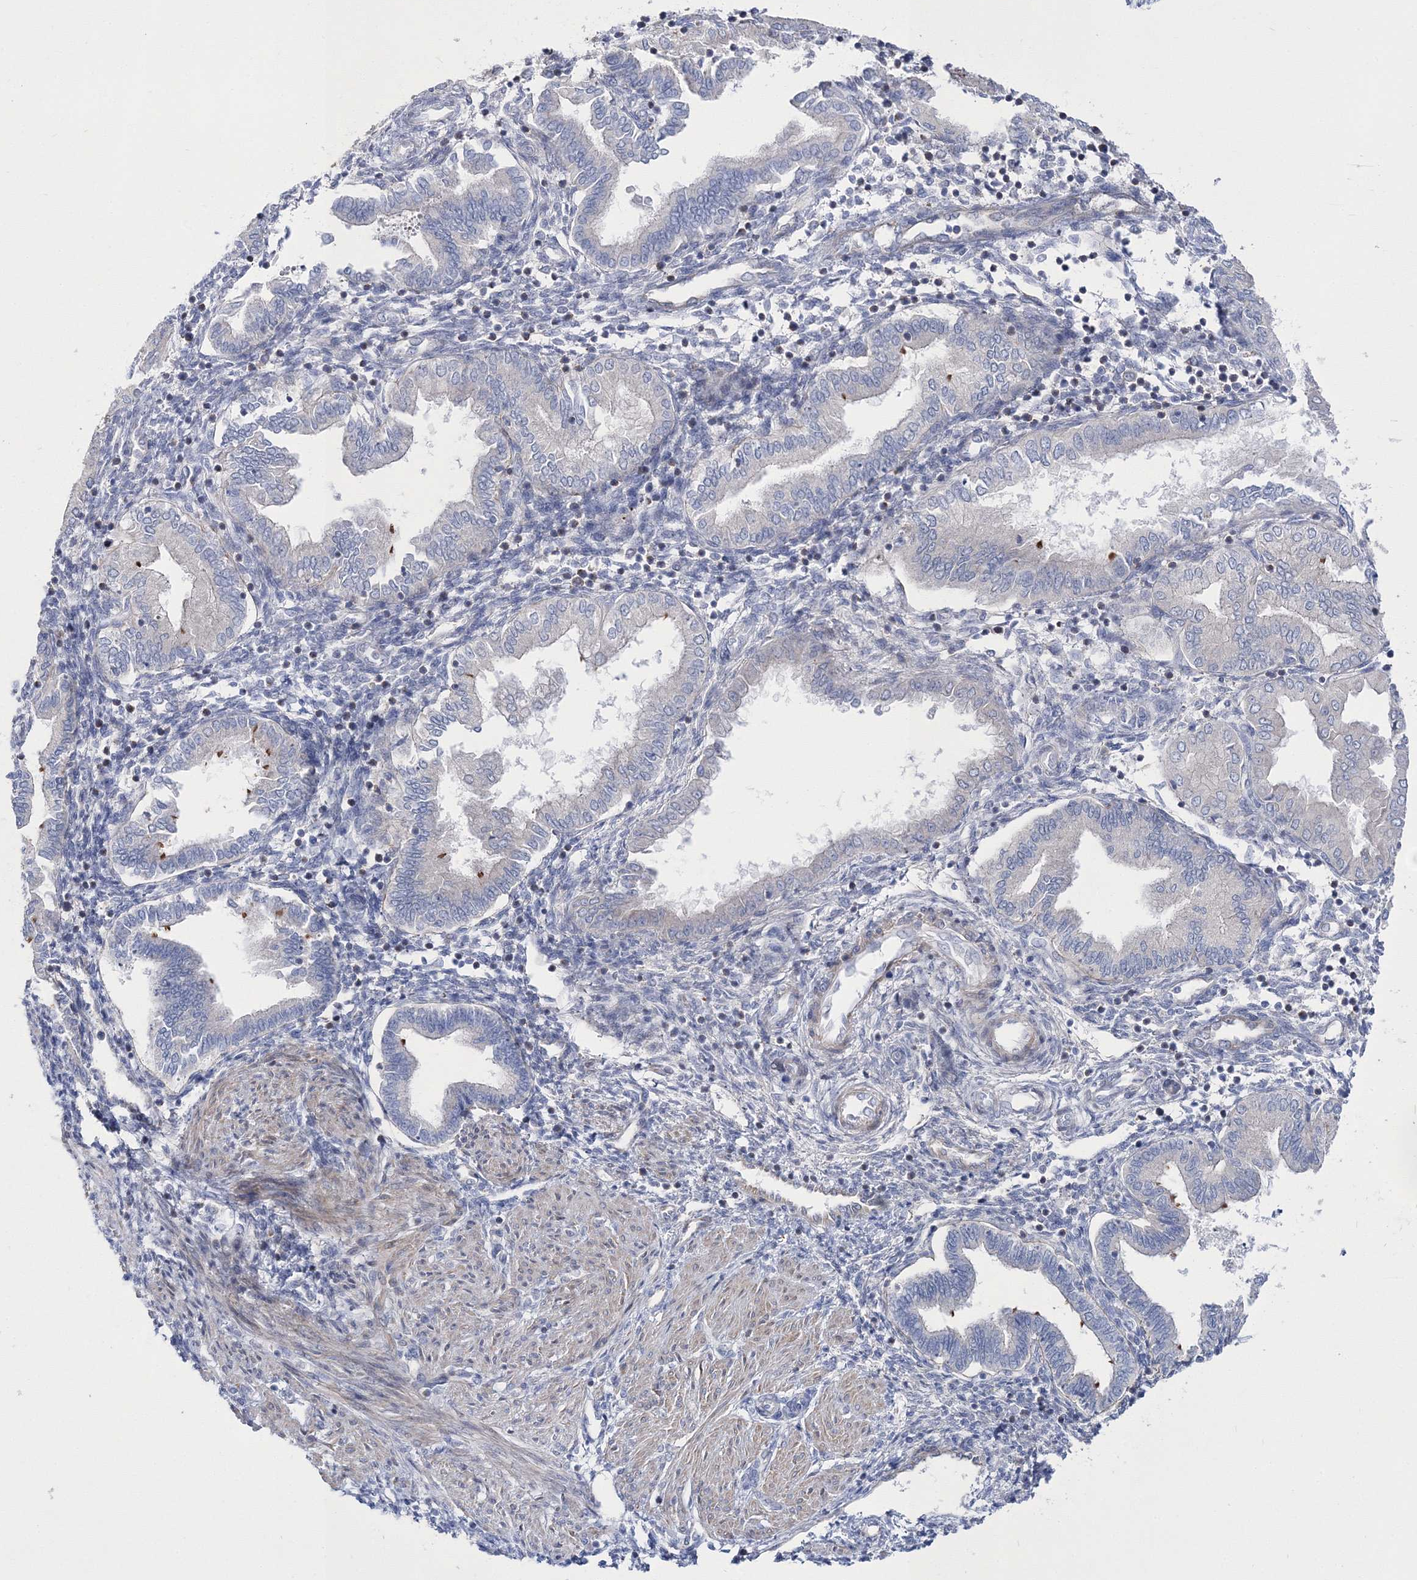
{"staining": {"intensity": "negative", "quantity": "none", "location": "none"}, "tissue": "endometrium", "cell_type": "Cells in endometrial stroma", "image_type": "normal", "snomed": [{"axis": "morphology", "description": "Normal tissue, NOS"}, {"axis": "topography", "description": "Endometrium"}], "caption": "Immunohistochemistry histopathology image of normal endometrium: human endometrium stained with DAB exhibits no significant protein positivity in cells in endometrial stroma. (Brightfield microscopy of DAB (3,3'-diaminobenzidine) immunohistochemistry (IHC) at high magnification).", "gene": "ARHGAP32", "patient": {"sex": "female", "age": 53}}